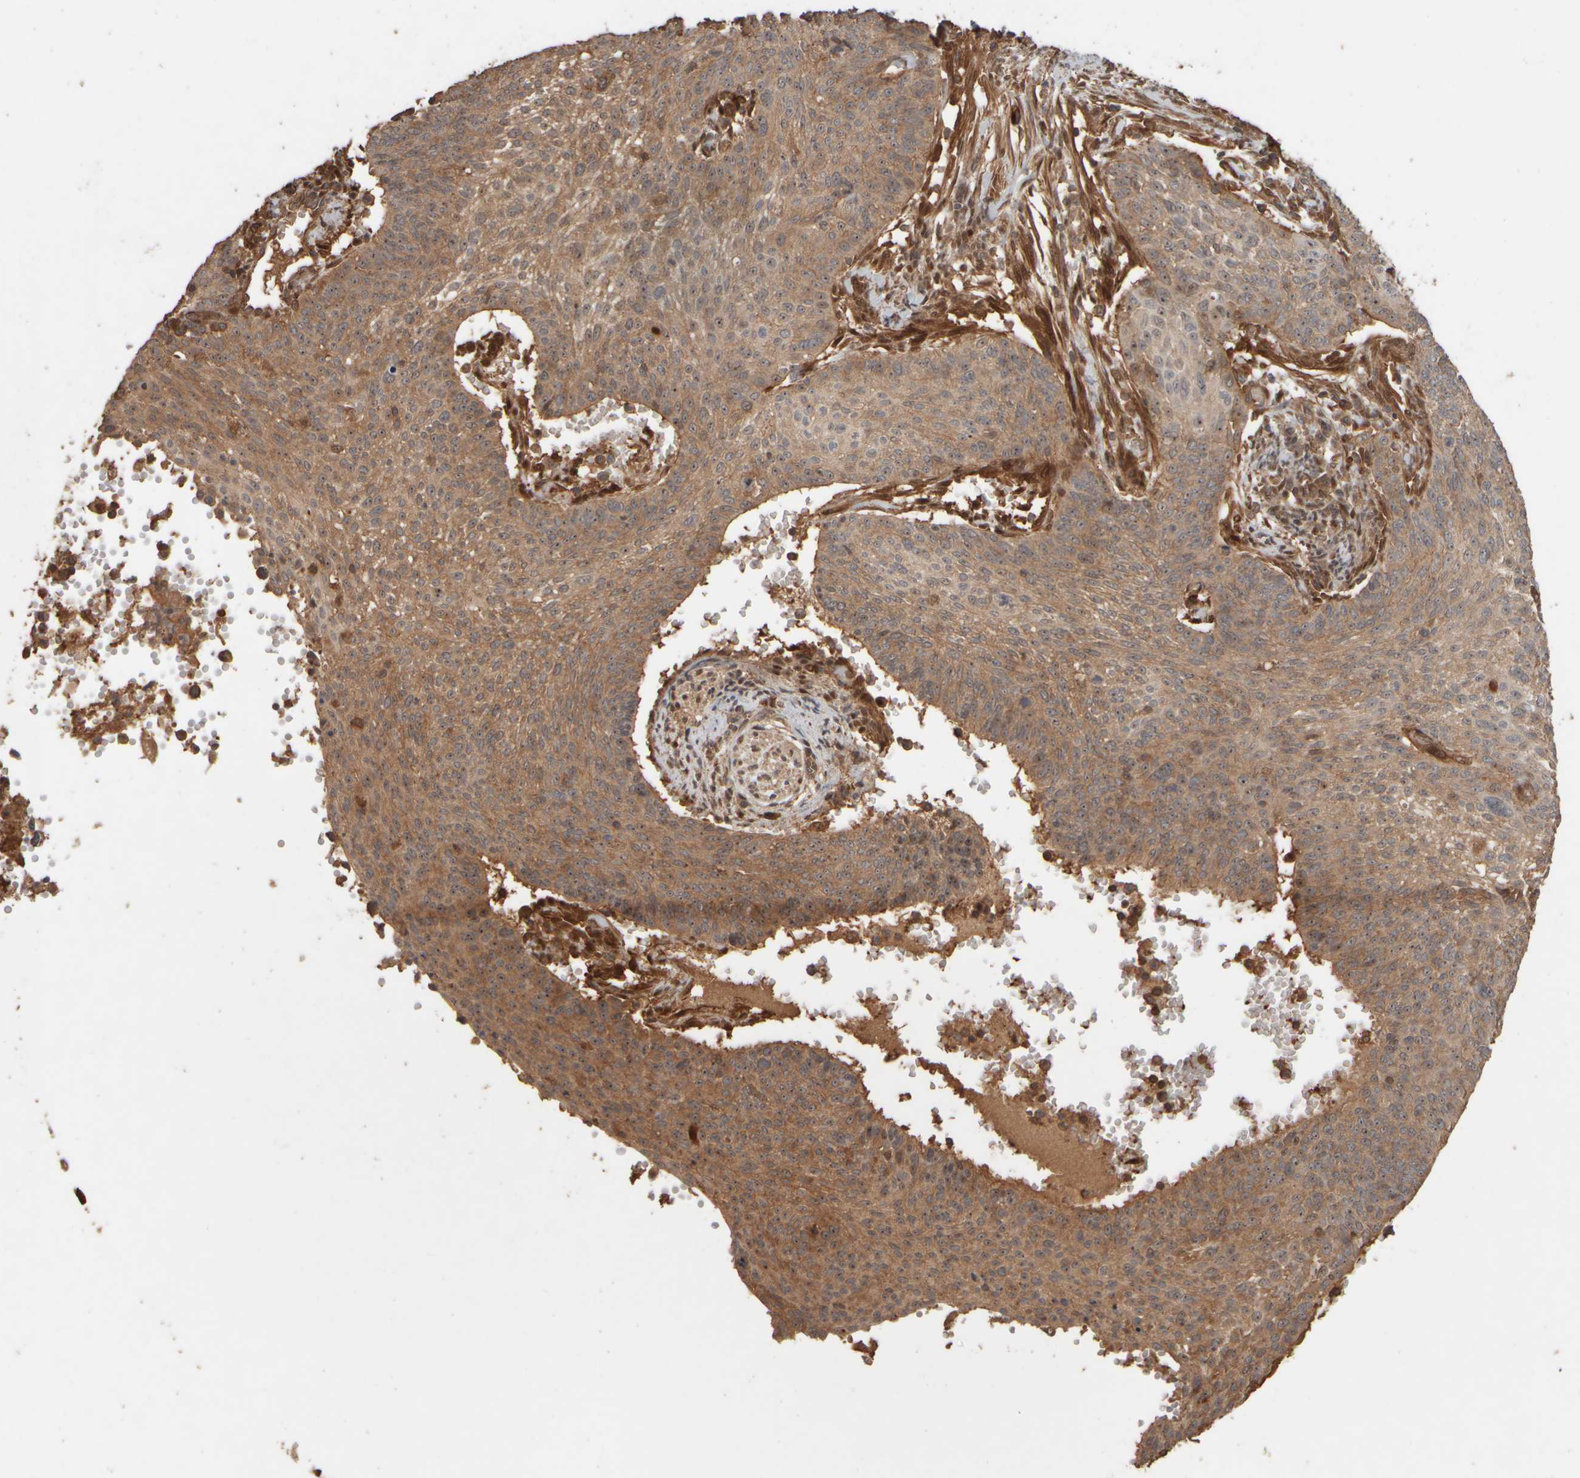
{"staining": {"intensity": "moderate", "quantity": ">75%", "location": "cytoplasmic/membranous,nuclear"}, "tissue": "cervical cancer", "cell_type": "Tumor cells", "image_type": "cancer", "snomed": [{"axis": "morphology", "description": "Squamous cell carcinoma, NOS"}, {"axis": "topography", "description": "Cervix"}], "caption": "Immunohistochemical staining of squamous cell carcinoma (cervical) demonstrates medium levels of moderate cytoplasmic/membranous and nuclear positivity in approximately >75% of tumor cells.", "gene": "SPHK1", "patient": {"sex": "female", "age": 70}}